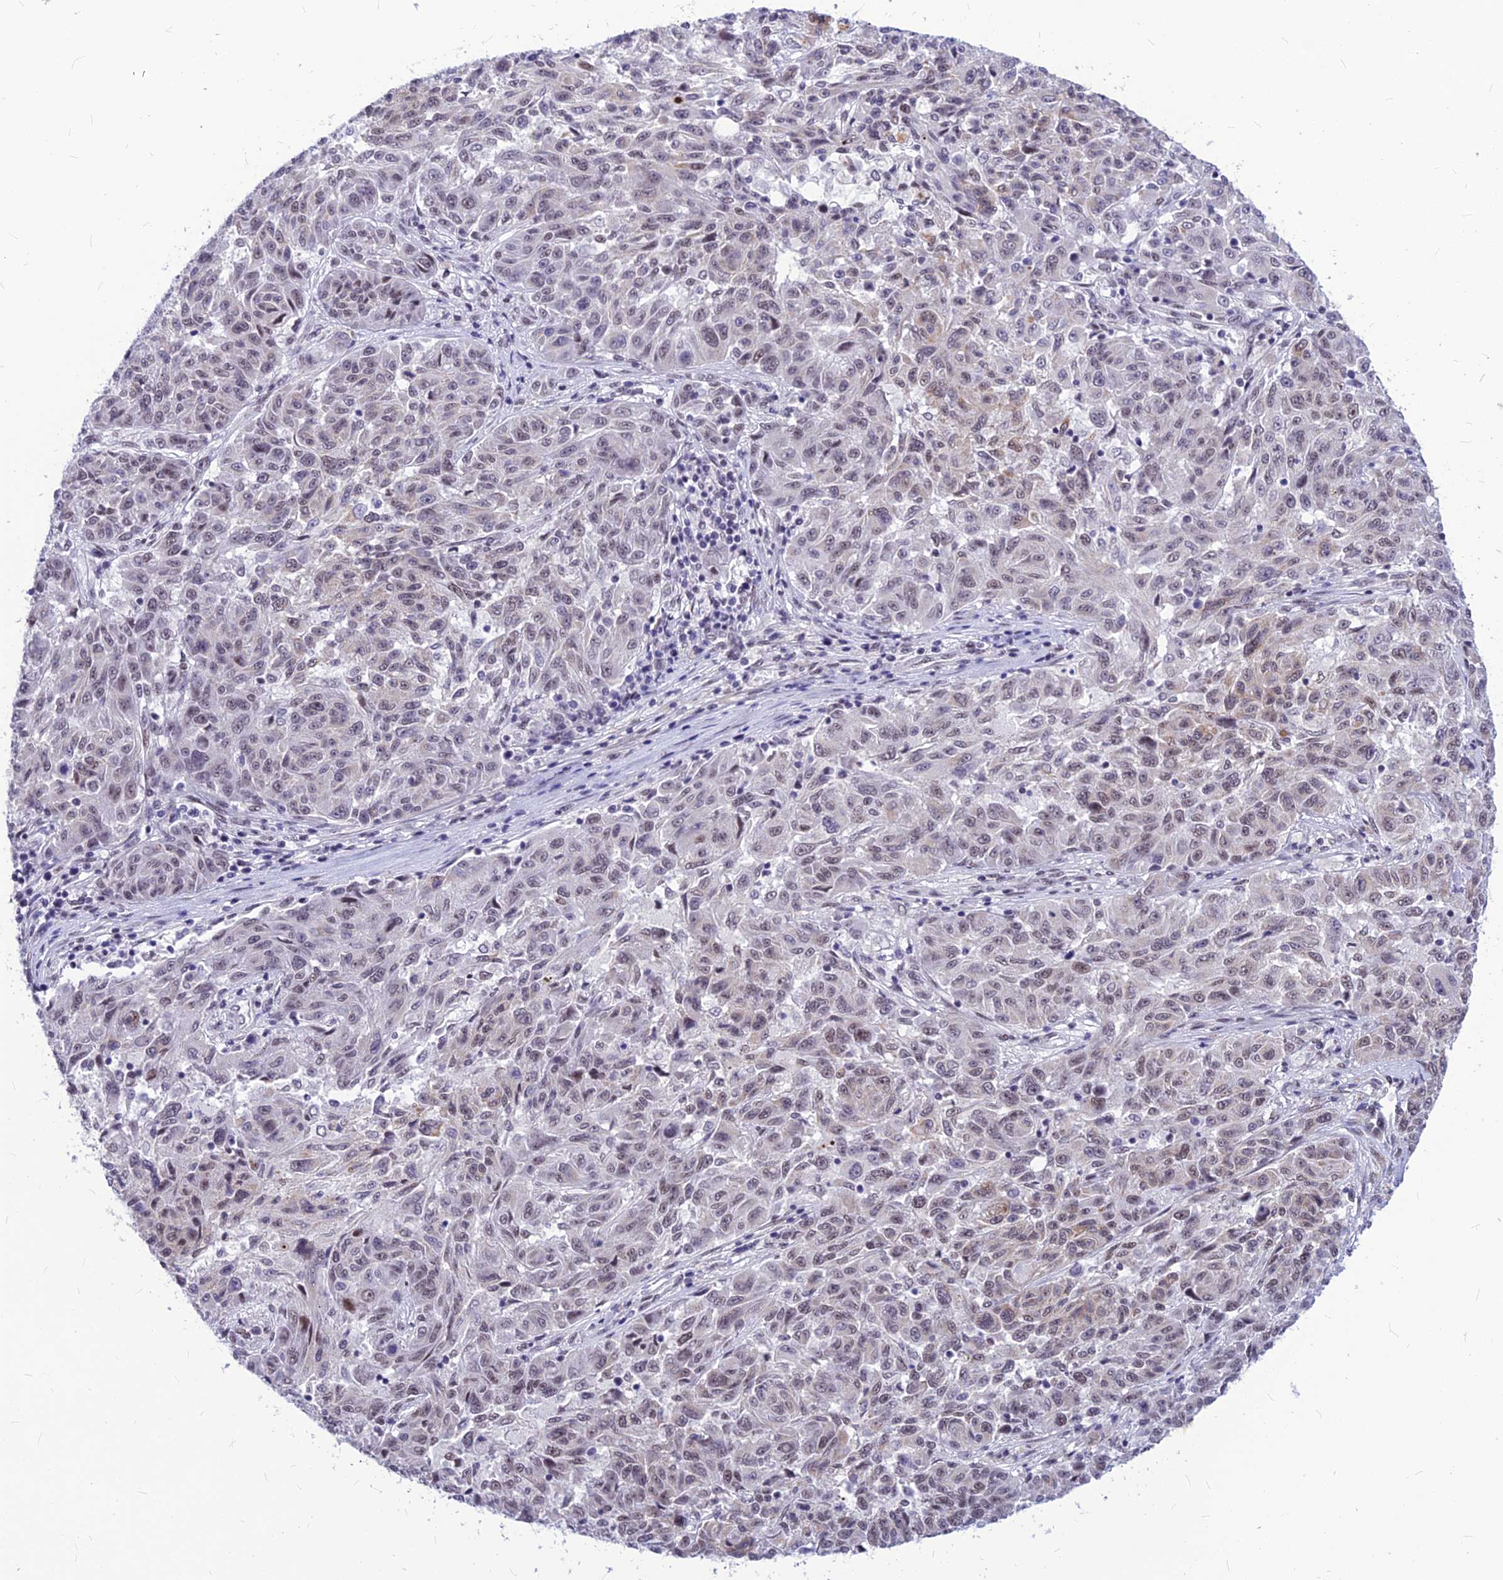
{"staining": {"intensity": "weak", "quantity": "25%-75%", "location": "nuclear"}, "tissue": "melanoma", "cell_type": "Tumor cells", "image_type": "cancer", "snomed": [{"axis": "morphology", "description": "Malignant melanoma, NOS"}, {"axis": "topography", "description": "Skin"}], "caption": "Tumor cells demonstrate low levels of weak nuclear expression in about 25%-75% of cells in melanoma.", "gene": "KCTD13", "patient": {"sex": "male", "age": 53}}